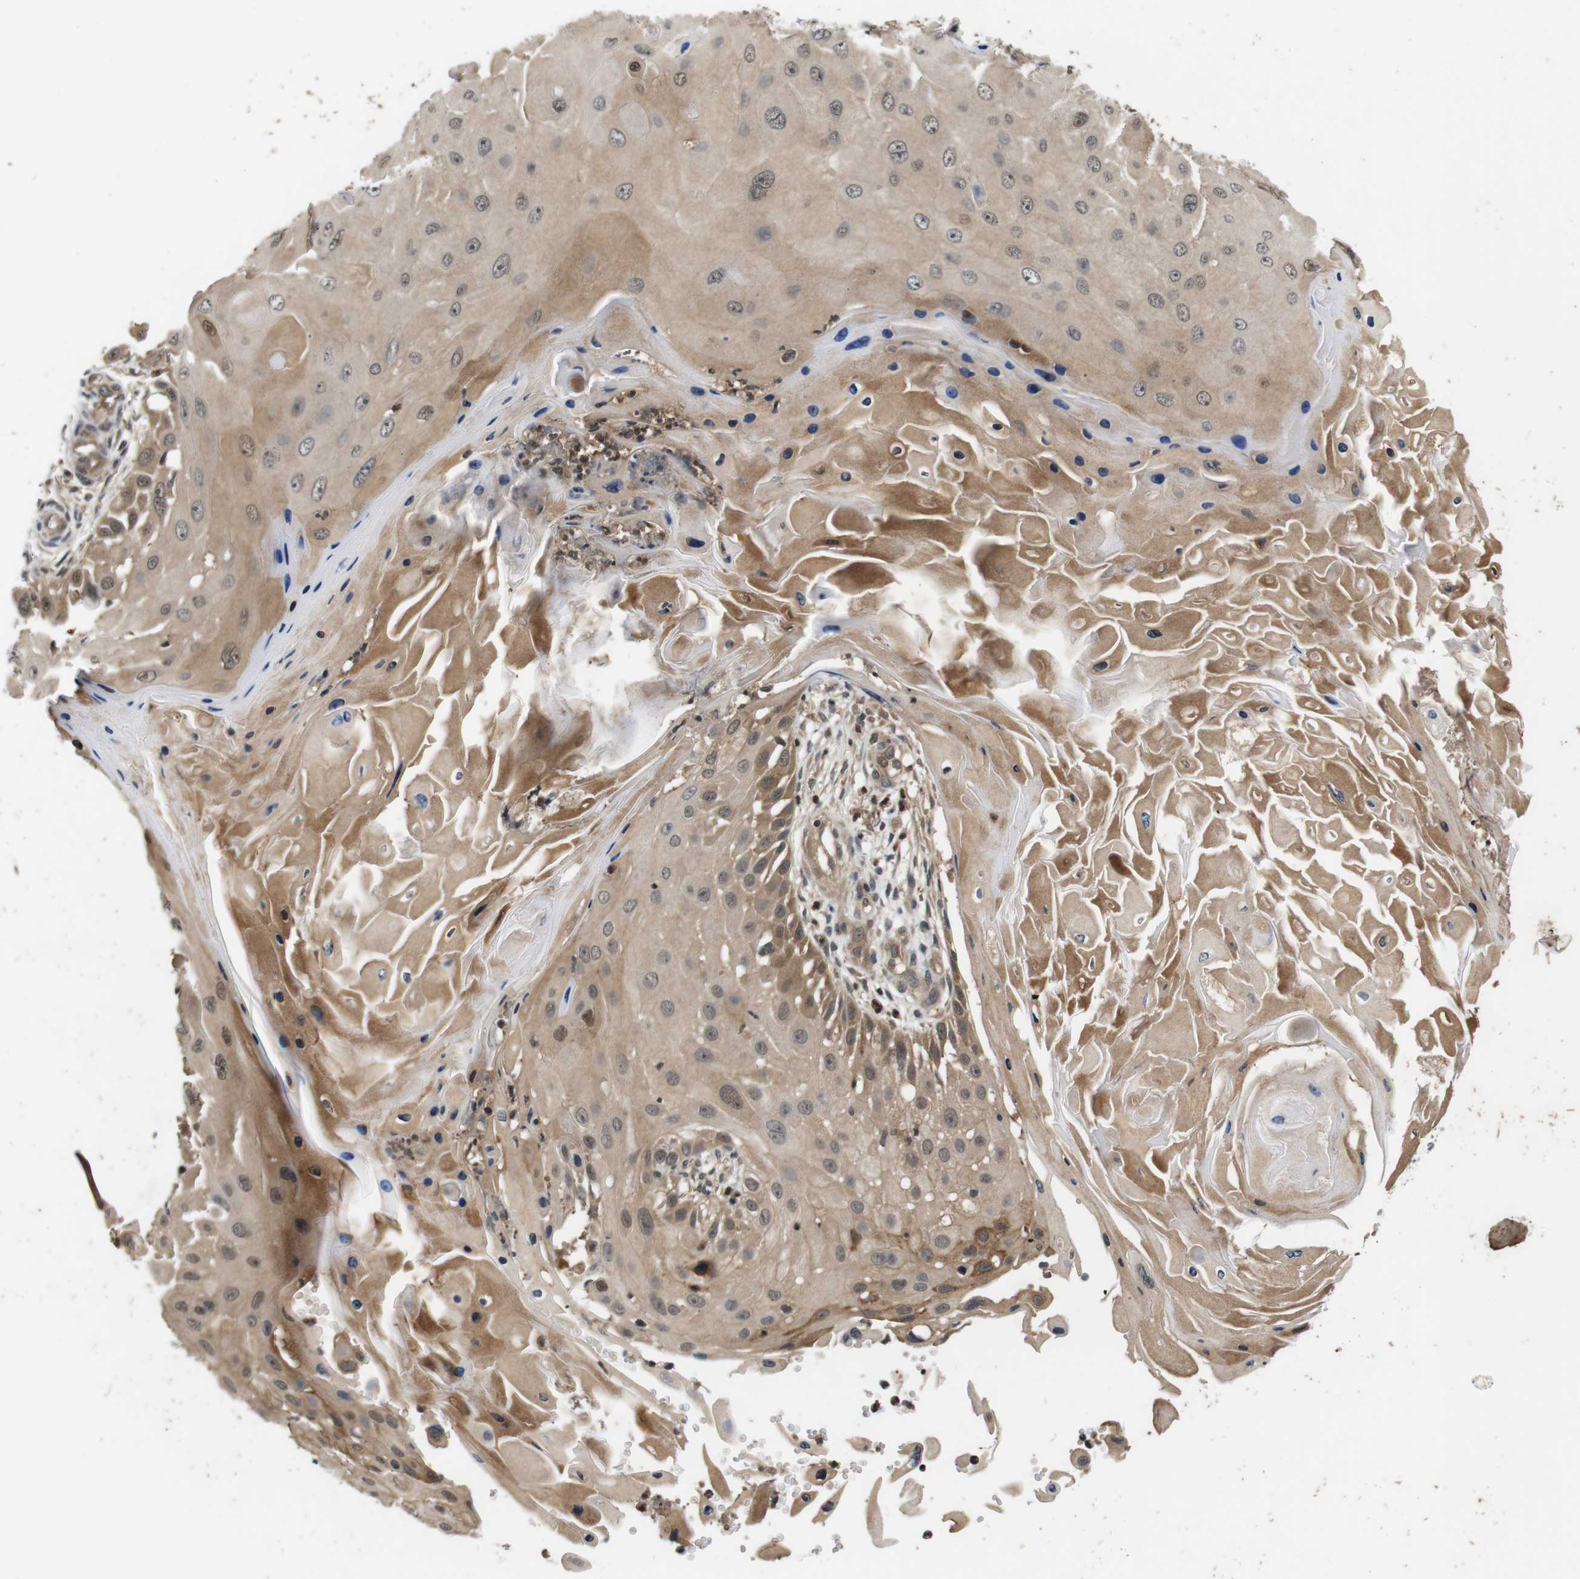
{"staining": {"intensity": "weak", "quantity": ">75%", "location": "cytoplasmic/membranous,nuclear"}, "tissue": "skin cancer", "cell_type": "Tumor cells", "image_type": "cancer", "snomed": [{"axis": "morphology", "description": "Squamous cell carcinoma, NOS"}, {"axis": "topography", "description": "Skin"}], "caption": "High-power microscopy captured an immunohistochemistry (IHC) image of squamous cell carcinoma (skin), revealing weak cytoplasmic/membranous and nuclear positivity in approximately >75% of tumor cells. The staining was performed using DAB (3,3'-diaminobenzidine), with brown indicating positive protein expression. Nuclei are stained blue with hematoxylin.", "gene": "FADD", "patient": {"sex": "female", "age": 44}}